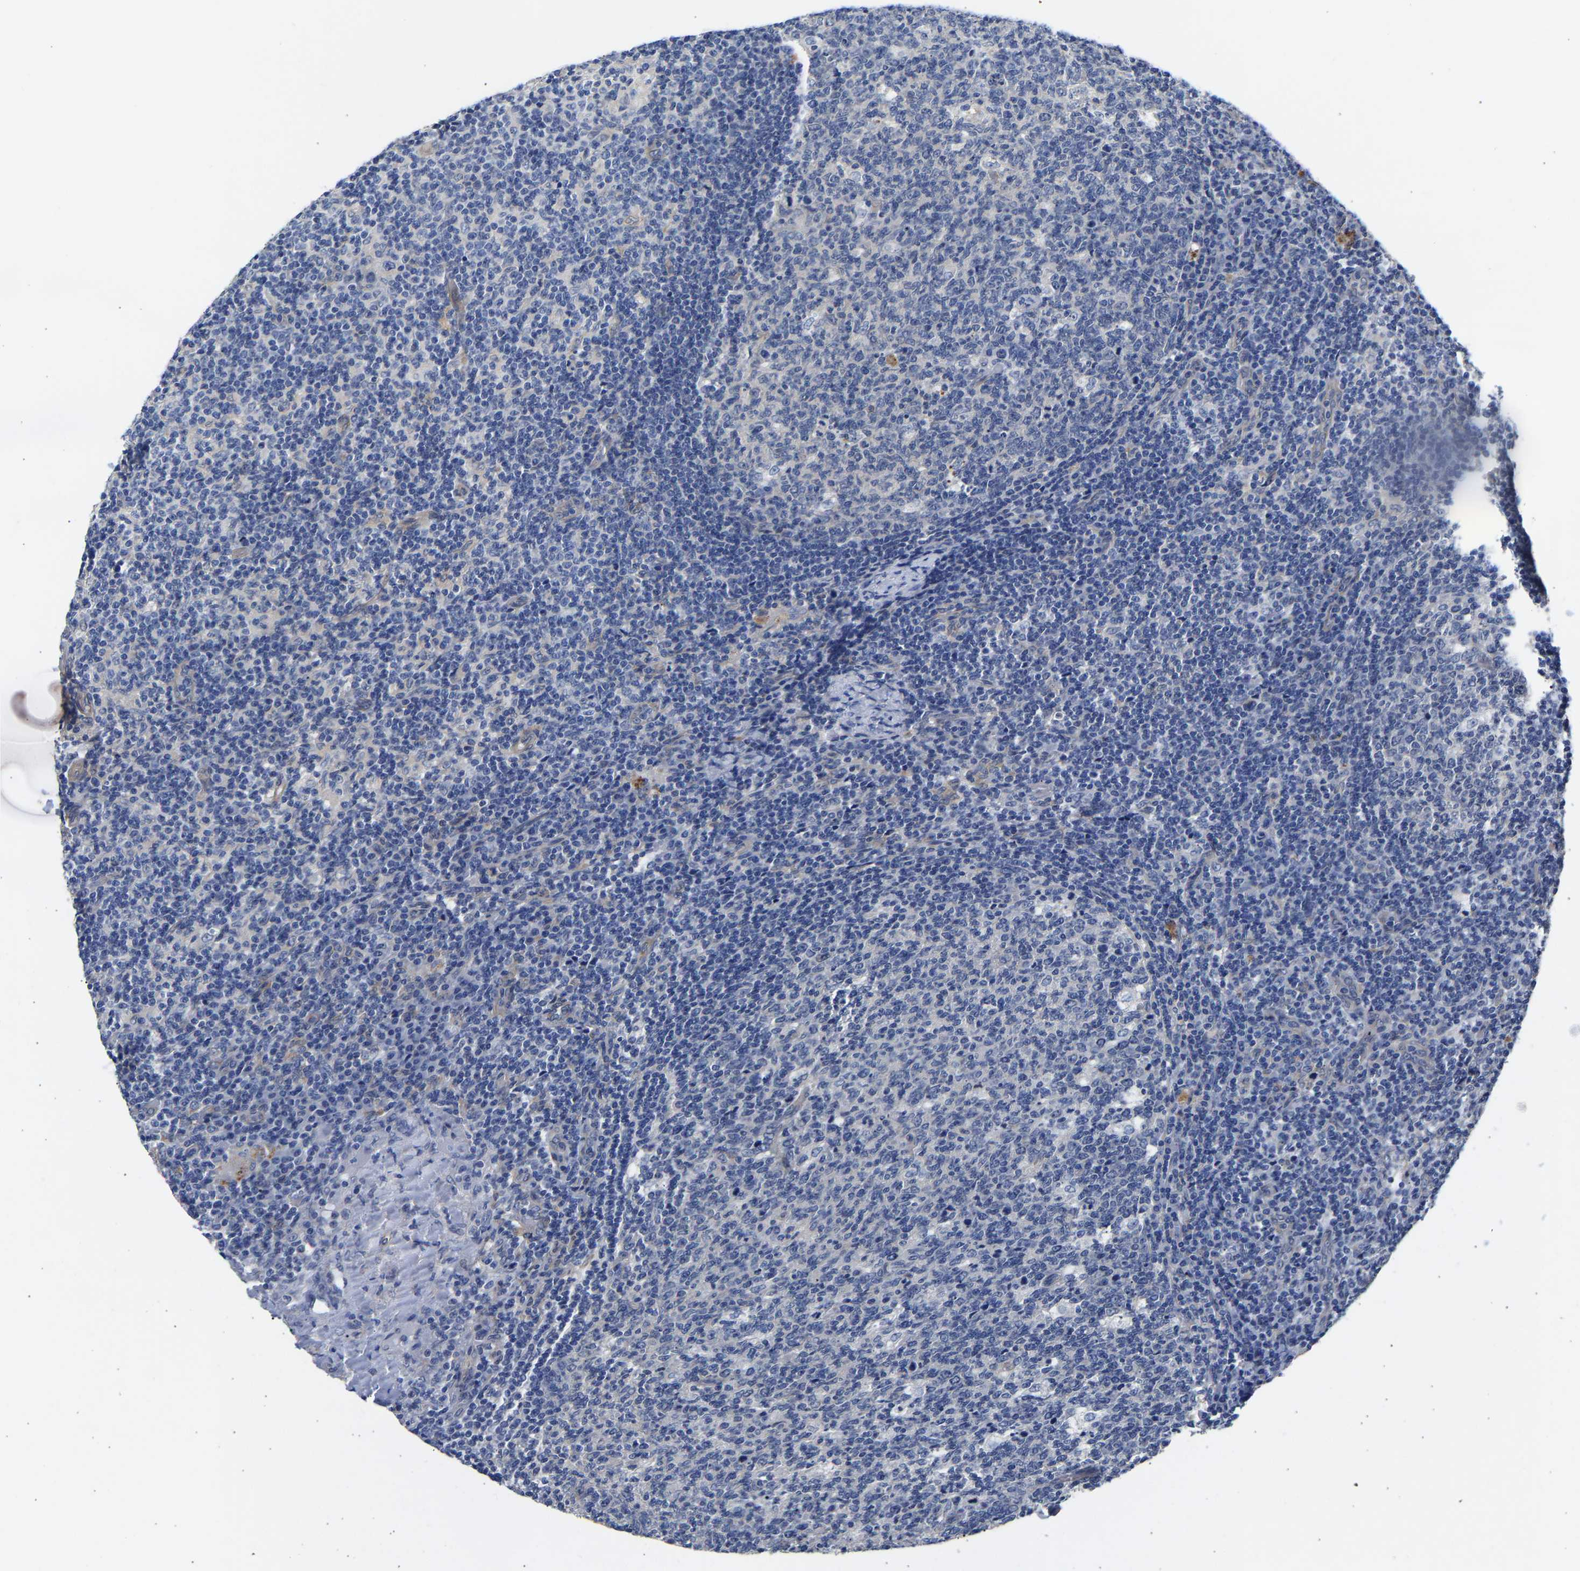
{"staining": {"intensity": "negative", "quantity": "none", "location": "none"}, "tissue": "lymph node", "cell_type": "Germinal center cells", "image_type": "normal", "snomed": [{"axis": "morphology", "description": "Normal tissue, NOS"}, {"axis": "morphology", "description": "Inflammation, NOS"}, {"axis": "topography", "description": "Lymph node"}], "caption": "Germinal center cells show no significant staining in unremarkable lymph node. (Immunohistochemistry (ihc), brightfield microscopy, high magnification).", "gene": "CCDC6", "patient": {"sex": "male", "age": 55}}